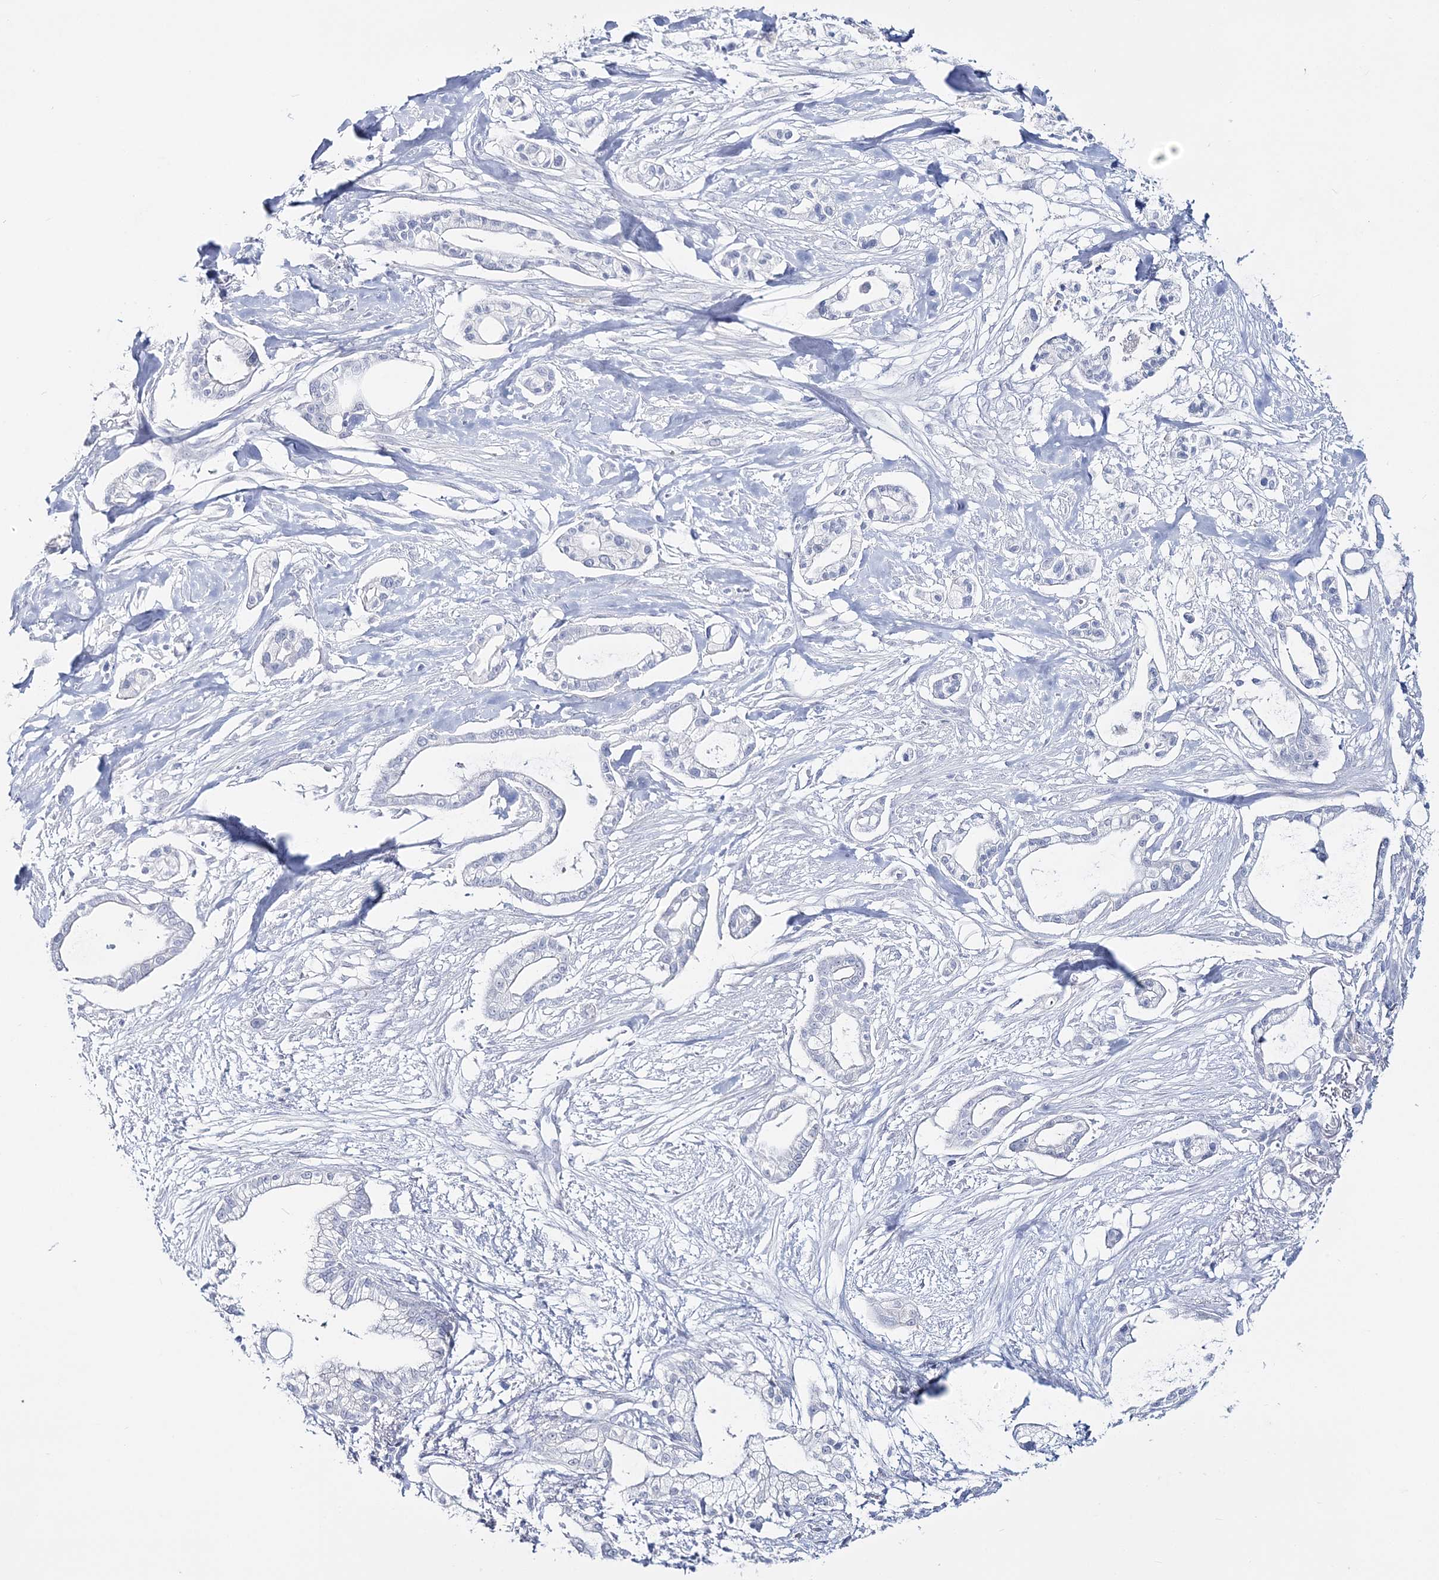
{"staining": {"intensity": "negative", "quantity": "none", "location": "none"}, "tissue": "pancreatic cancer", "cell_type": "Tumor cells", "image_type": "cancer", "snomed": [{"axis": "morphology", "description": "Adenocarcinoma, NOS"}, {"axis": "topography", "description": "Pancreas"}], "caption": "An image of pancreatic cancer (adenocarcinoma) stained for a protein exhibits no brown staining in tumor cells. (DAB immunohistochemistry, high magnification).", "gene": "CYP3A4", "patient": {"sex": "male", "age": 68}}